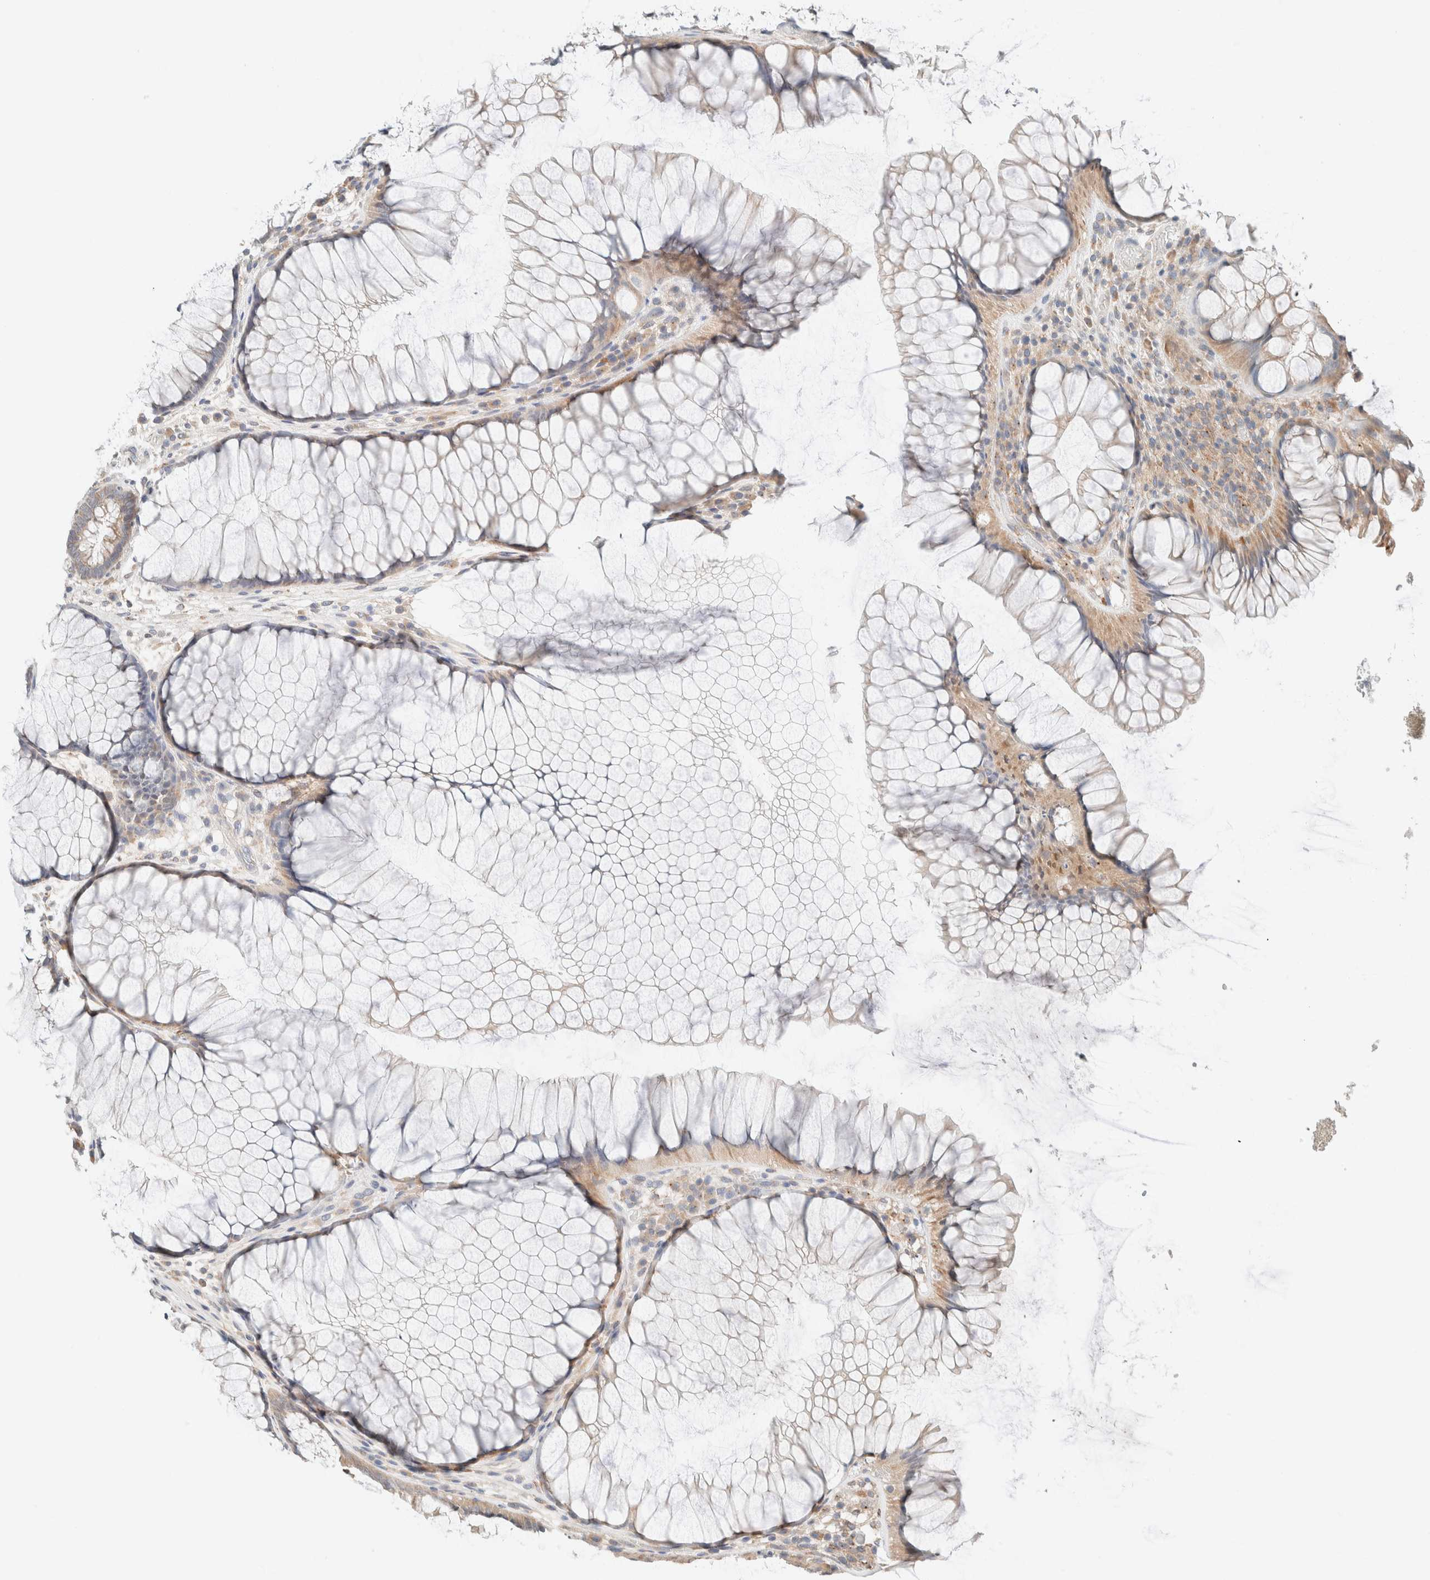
{"staining": {"intensity": "moderate", "quantity": ">75%", "location": "cytoplasmic/membranous"}, "tissue": "rectum", "cell_type": "Glandular cells", "image_type": "normal", "snomed": [{"axis": "morphology", "description": "Normal tissue, NOS"}, {"axis": "topography", "description": "Rectum"}], "caption": "This micrograph shows IHC staining of benign rectum, with medium moderate cytoplasmic/membranous staining in about >75% of glandular cells.", "gene": "PCM1", "patient": {"sex": "male", "age": 51}}